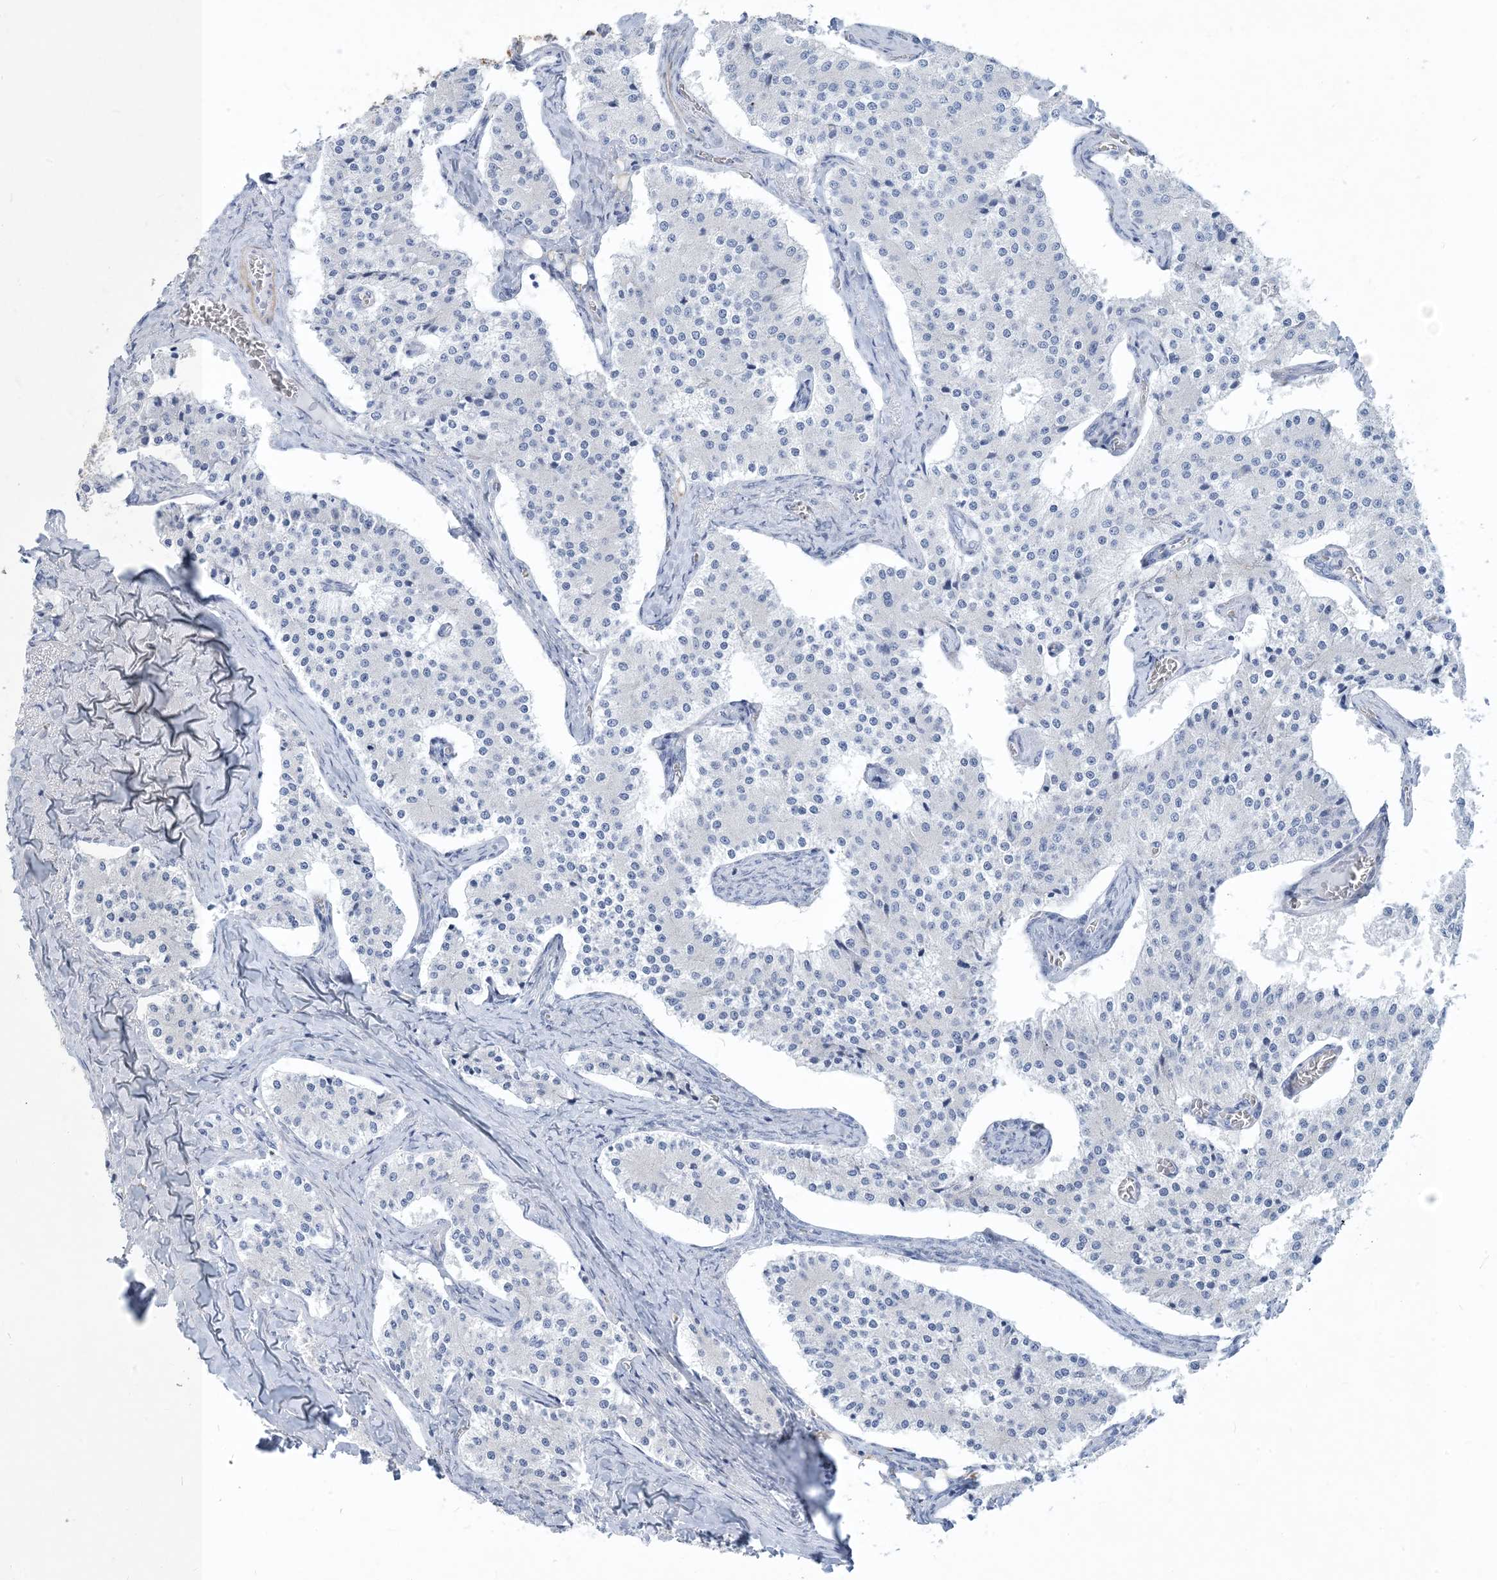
{"staining": {"intensity": "negative", "quantity": "none", "location": "none"}, "tissue": "carcinoid", "cell_type": "Tumor cells", "image_type": "cancer", "snomed": [{"axis": "morphology", "description": "Carcinoid, malignant, NOS"}, {"axis": "topography", "description": "Colon"}], "caption": "Image shows no significant protein positivity in tumor cells of malignant carcinoid. (Immunohistochemistry, brightfield microscopy, high magnification).", "gene": "MOXD1", "patient": {"sex": "female", "age": 52}}